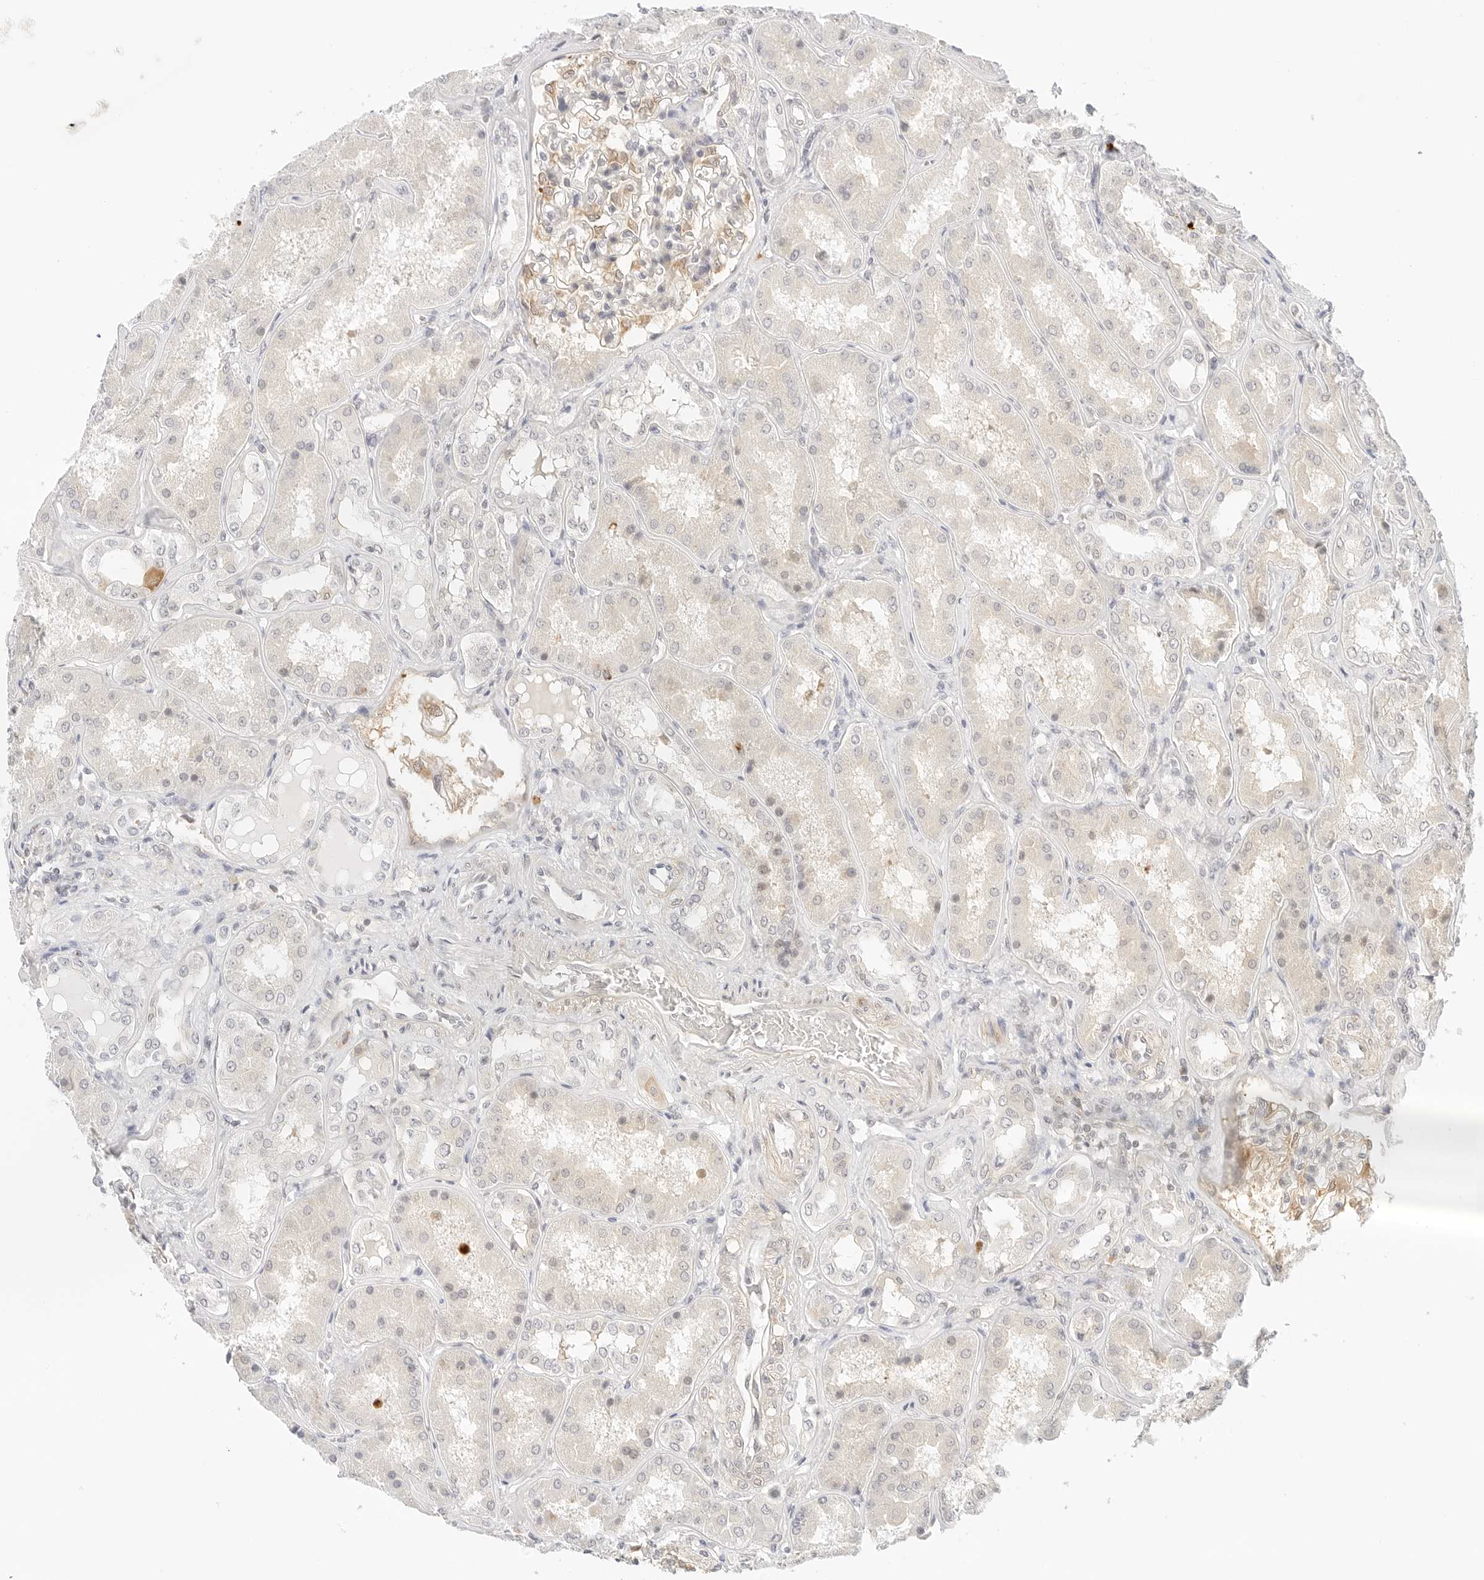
{"staining": {"intensity": "moderate", "quantity": "25%-75%", "location": "cytoplasmic/membranous"}, "tissue": "kidney", "cell_type": "Cells in glomeruli", "image_type": "normal", "snomed": [{"axis": "morphology", "description": "Normal tissue, NOS"}, {"axis": "topography", "description": "Kidney"}], "caption": "Benign kidney shows moderate cytoplasmic/membranous staining in approximately 25%-75% of cells in glomeruli The protein of interest is stained brown, and the nuclei are stained in blue (DAB IHC with brightfield microscopy, high magnification)..", "gene": "TEKT2", "patient": {"sex": "female", "age": 56}}